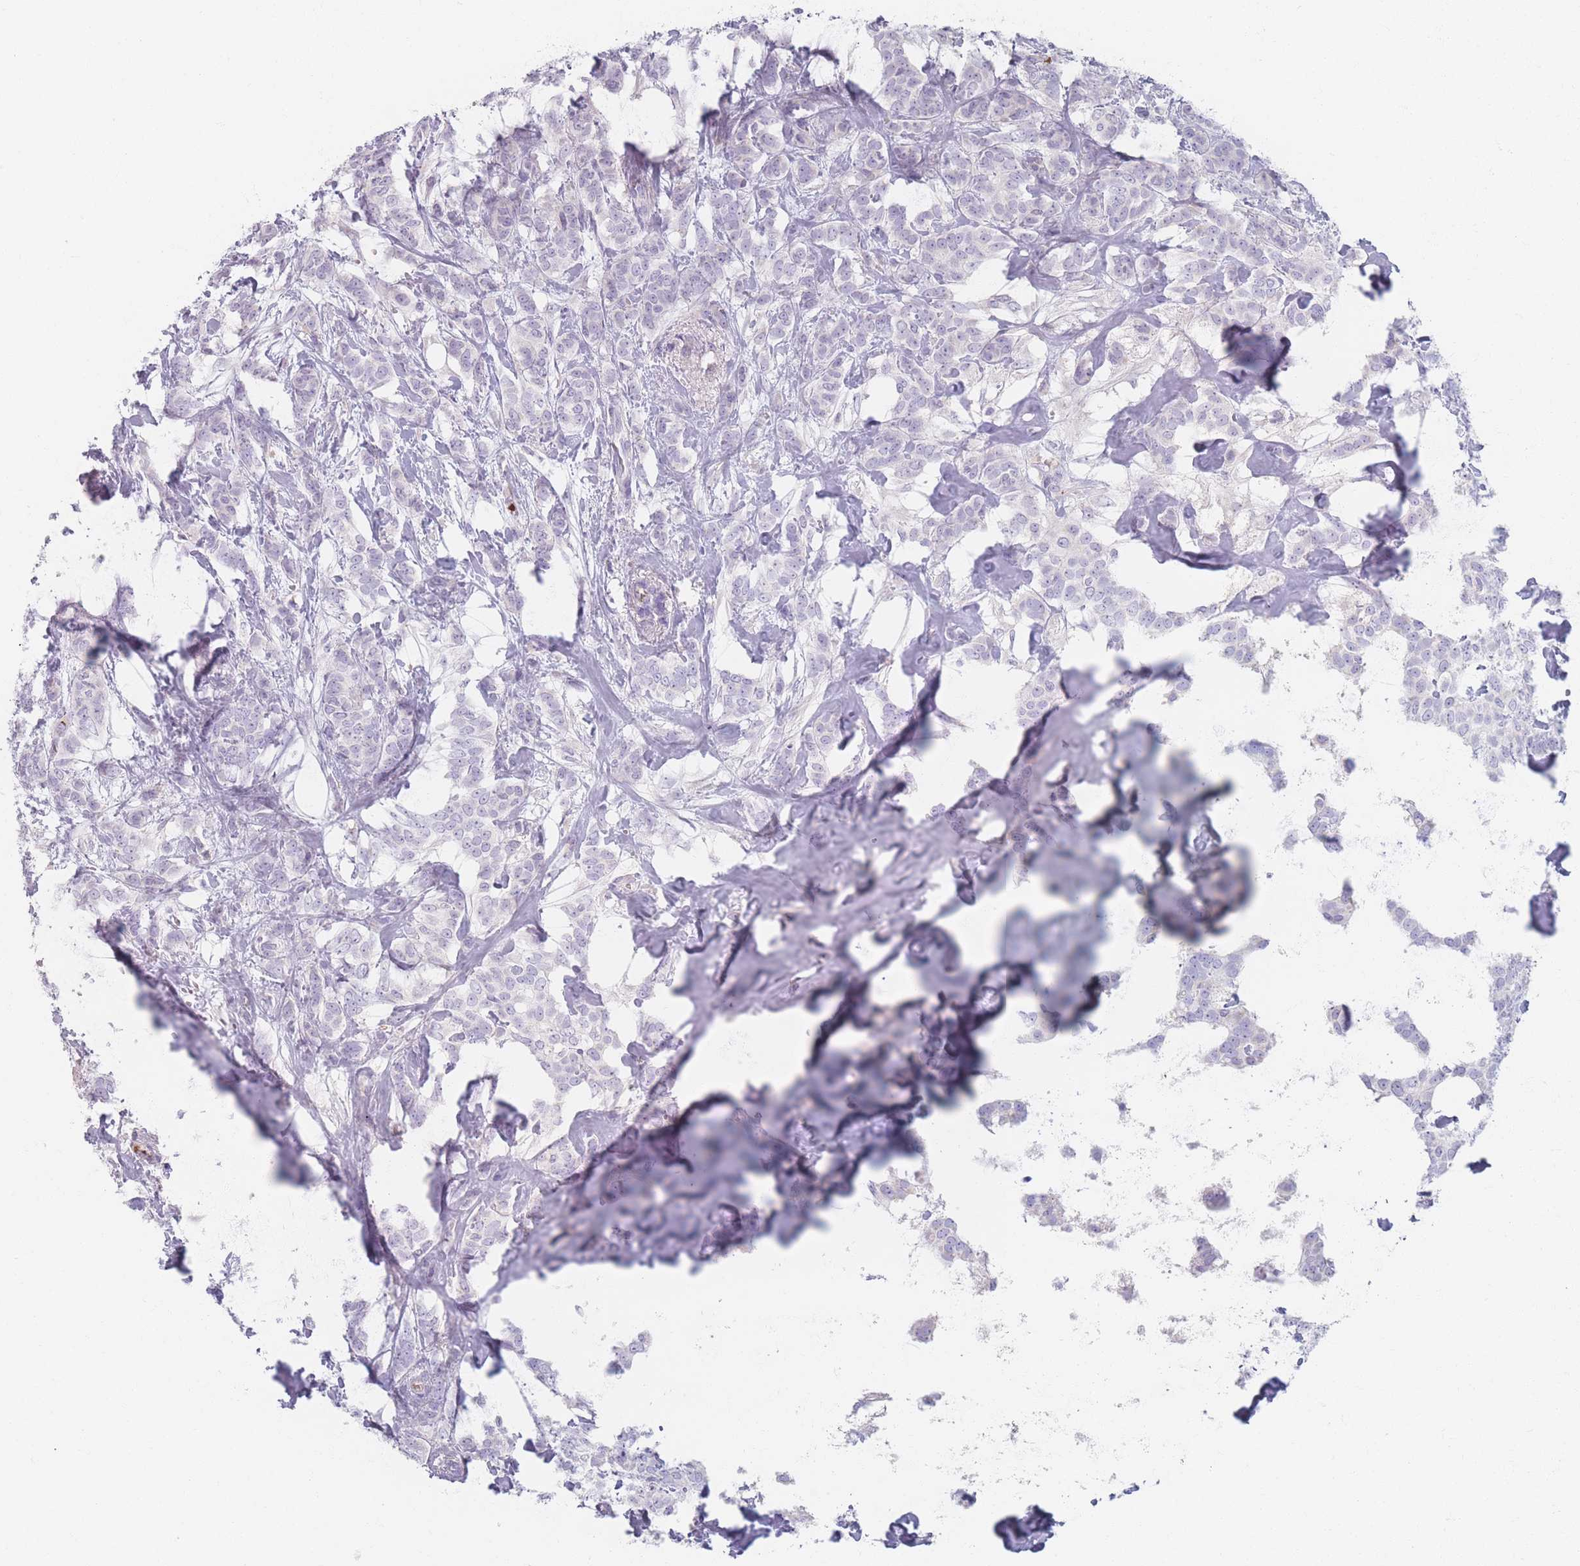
{"staining": {"intensity": "negative", "quantity": "none", "location": "none"}, "tissue": "breast cancer", "cell_type": "Tumor cells", "image_type": "cancer", "snomed": [{"axis": "morphology", "description": "Duct carcinoma"}, {"axis": "topography", "description": "Breast"}], "caption": "High magnification brightfield microscopy of breast intraductal carcinoma stained with DAB (brown) and counterstained with hematoxylin (blue): tumor cells show no significant expression.", "gene": "PIGM", "patient": {"sex": "female", "age": 72}}